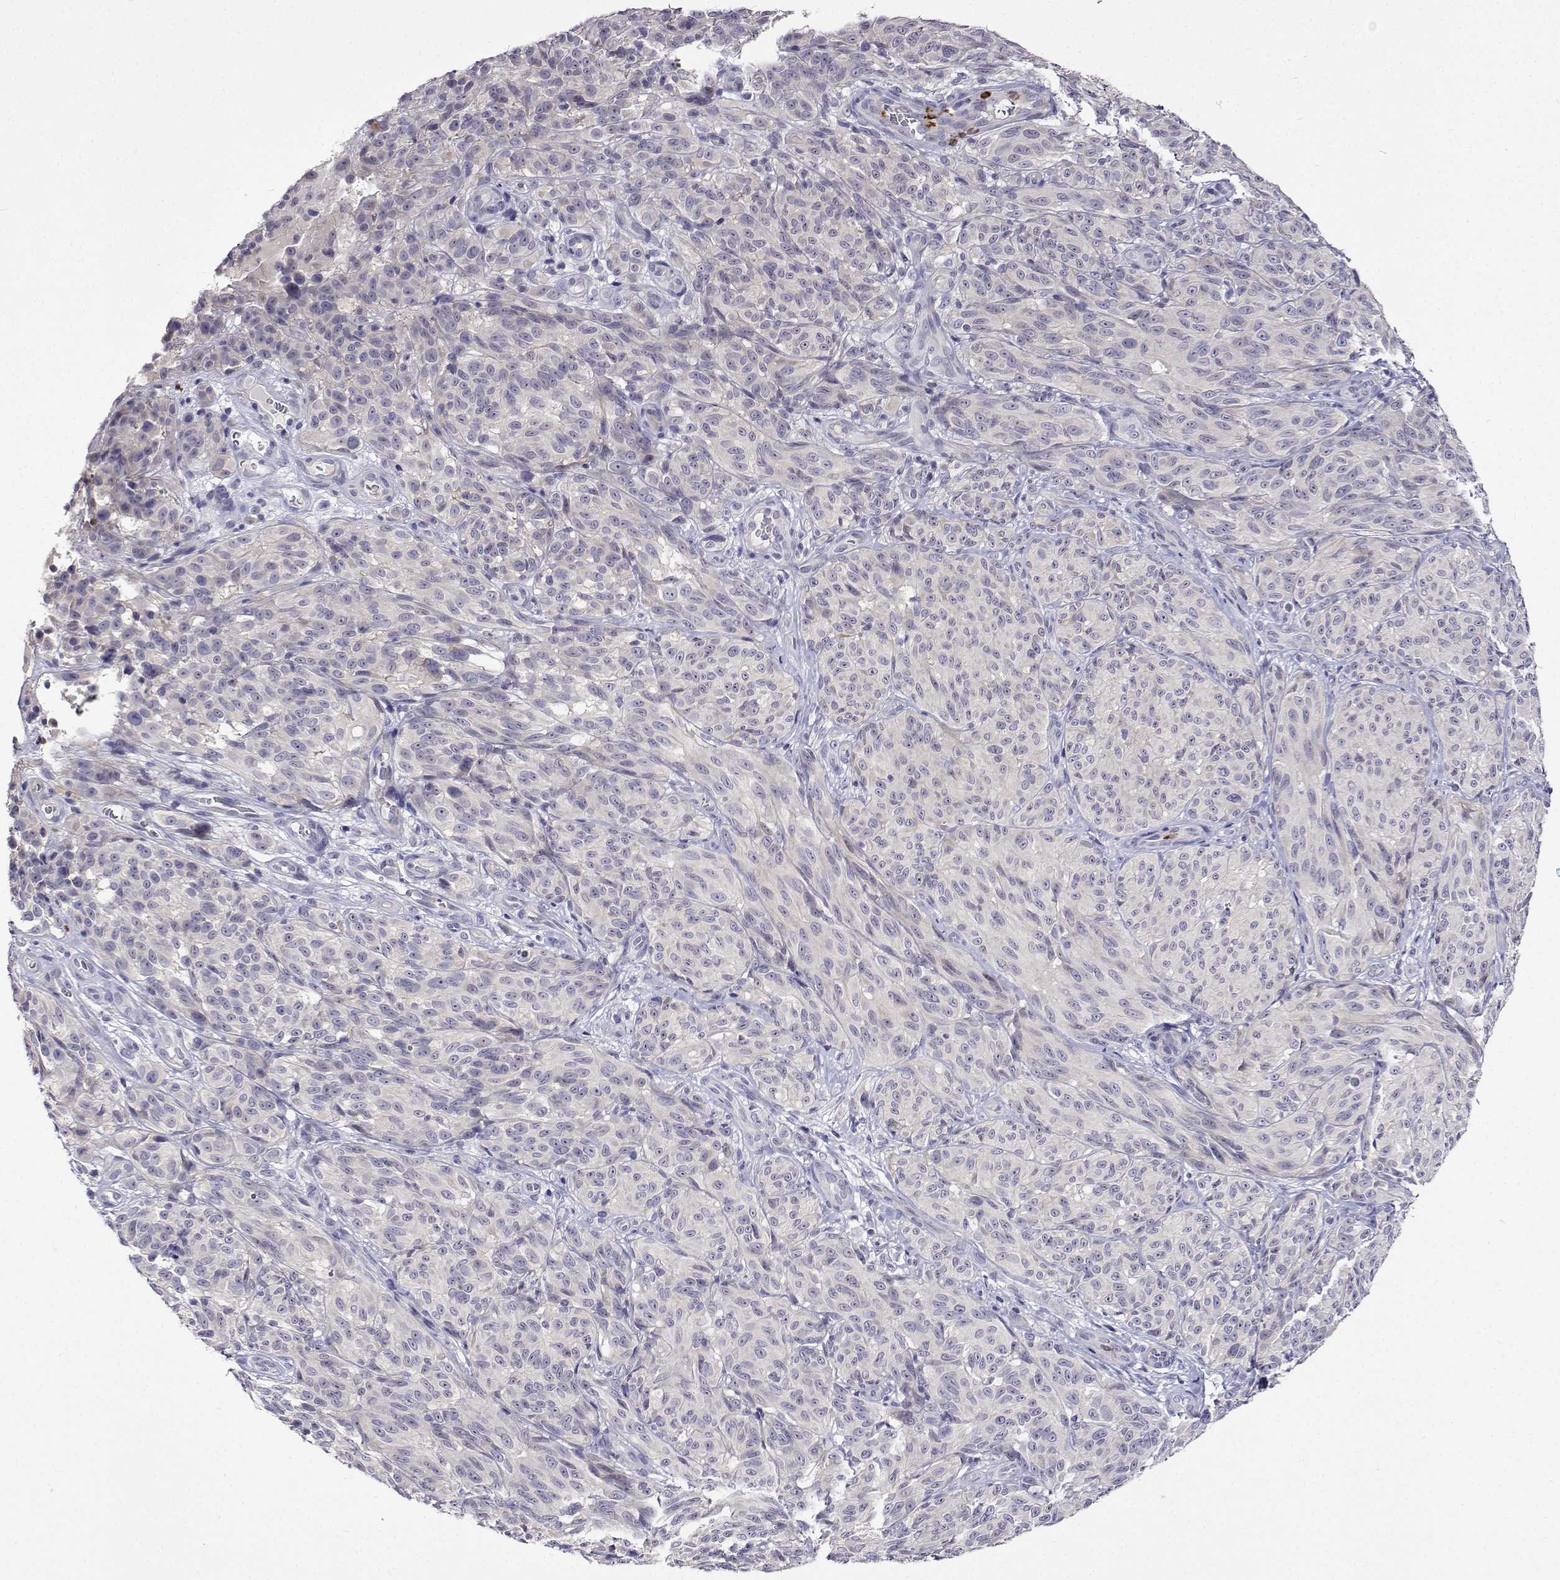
{"staining": {"intensity": "negative", "quantity": "none", "location": "none"}, "tissue": "melanoma", "cell_type": "Tumor cells", "image_type": "cancer", "snomed": [{"axis": "morphology", "description": "Malignant melanoma, NOS"}, {"axis": "topography", "description": "Skin"}], "caption": "A photomicrograph of malignant melanoma stained for a protein displays no brown staining in tumor cells.", "gene": "SULT2A1", "patient": {"sex": "female", "age": 85}}